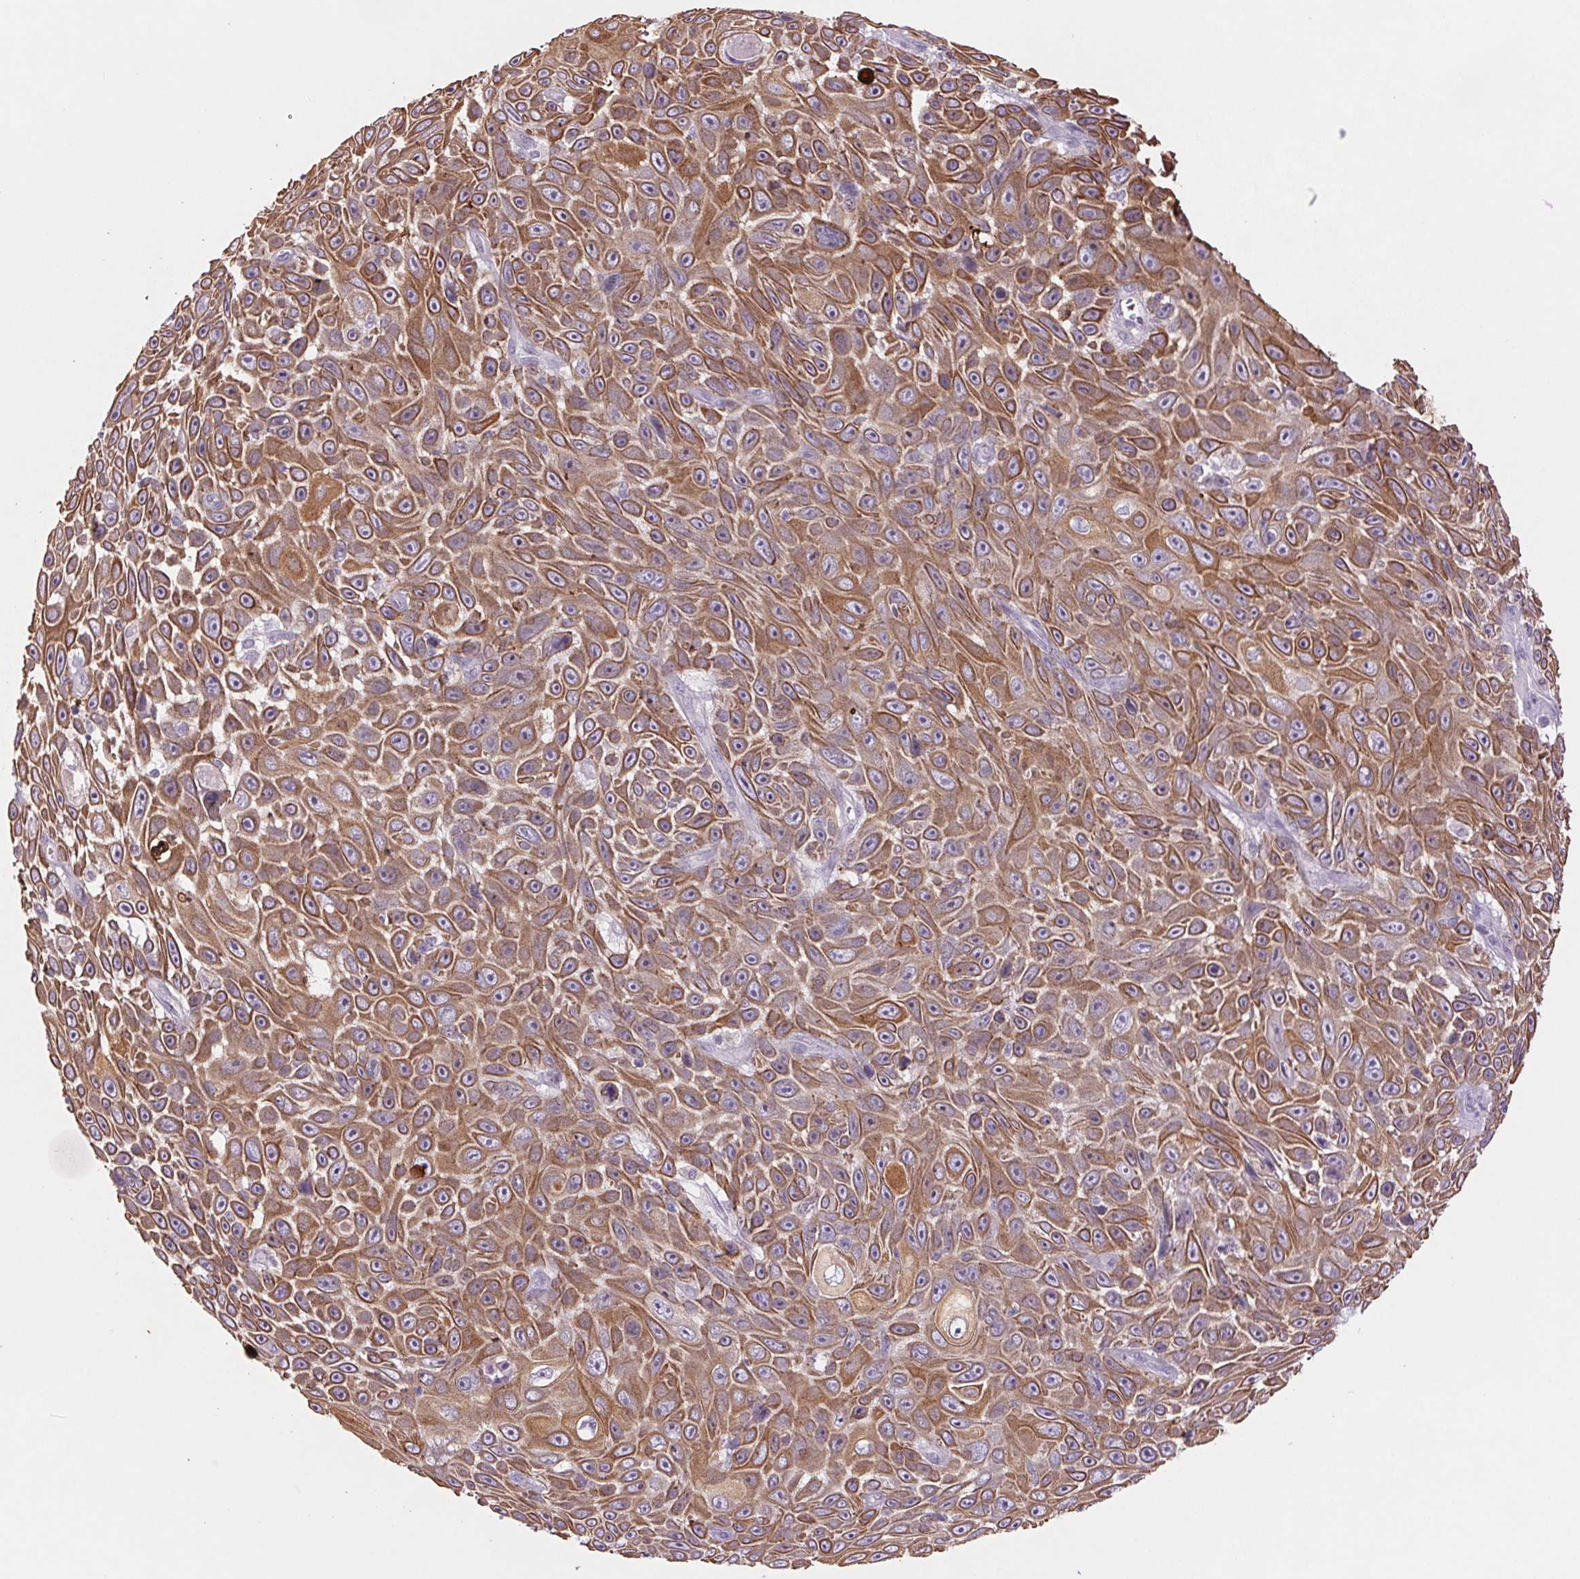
{"staining": {"intensity": "moderate", "quantity": ">75%", "location": "cytoplasmic/membranous"}, "tissue": "skin cancer", "cell_type": "Tumor cells", "image_type": "cancer", "snomed": [{"axis": "morphology", "description": "Squamous cell carcinoma, NOS"}, {"axis": "topography", "description": "Skin"}], "caption": "Protein staining shows moderate cytoplasmic/membranous expression in approximately >75% of tumor cells in squamous cell carcinoma (skin).", "gene": "KRT1", "patient": {"sex": "male", "age": 82}}